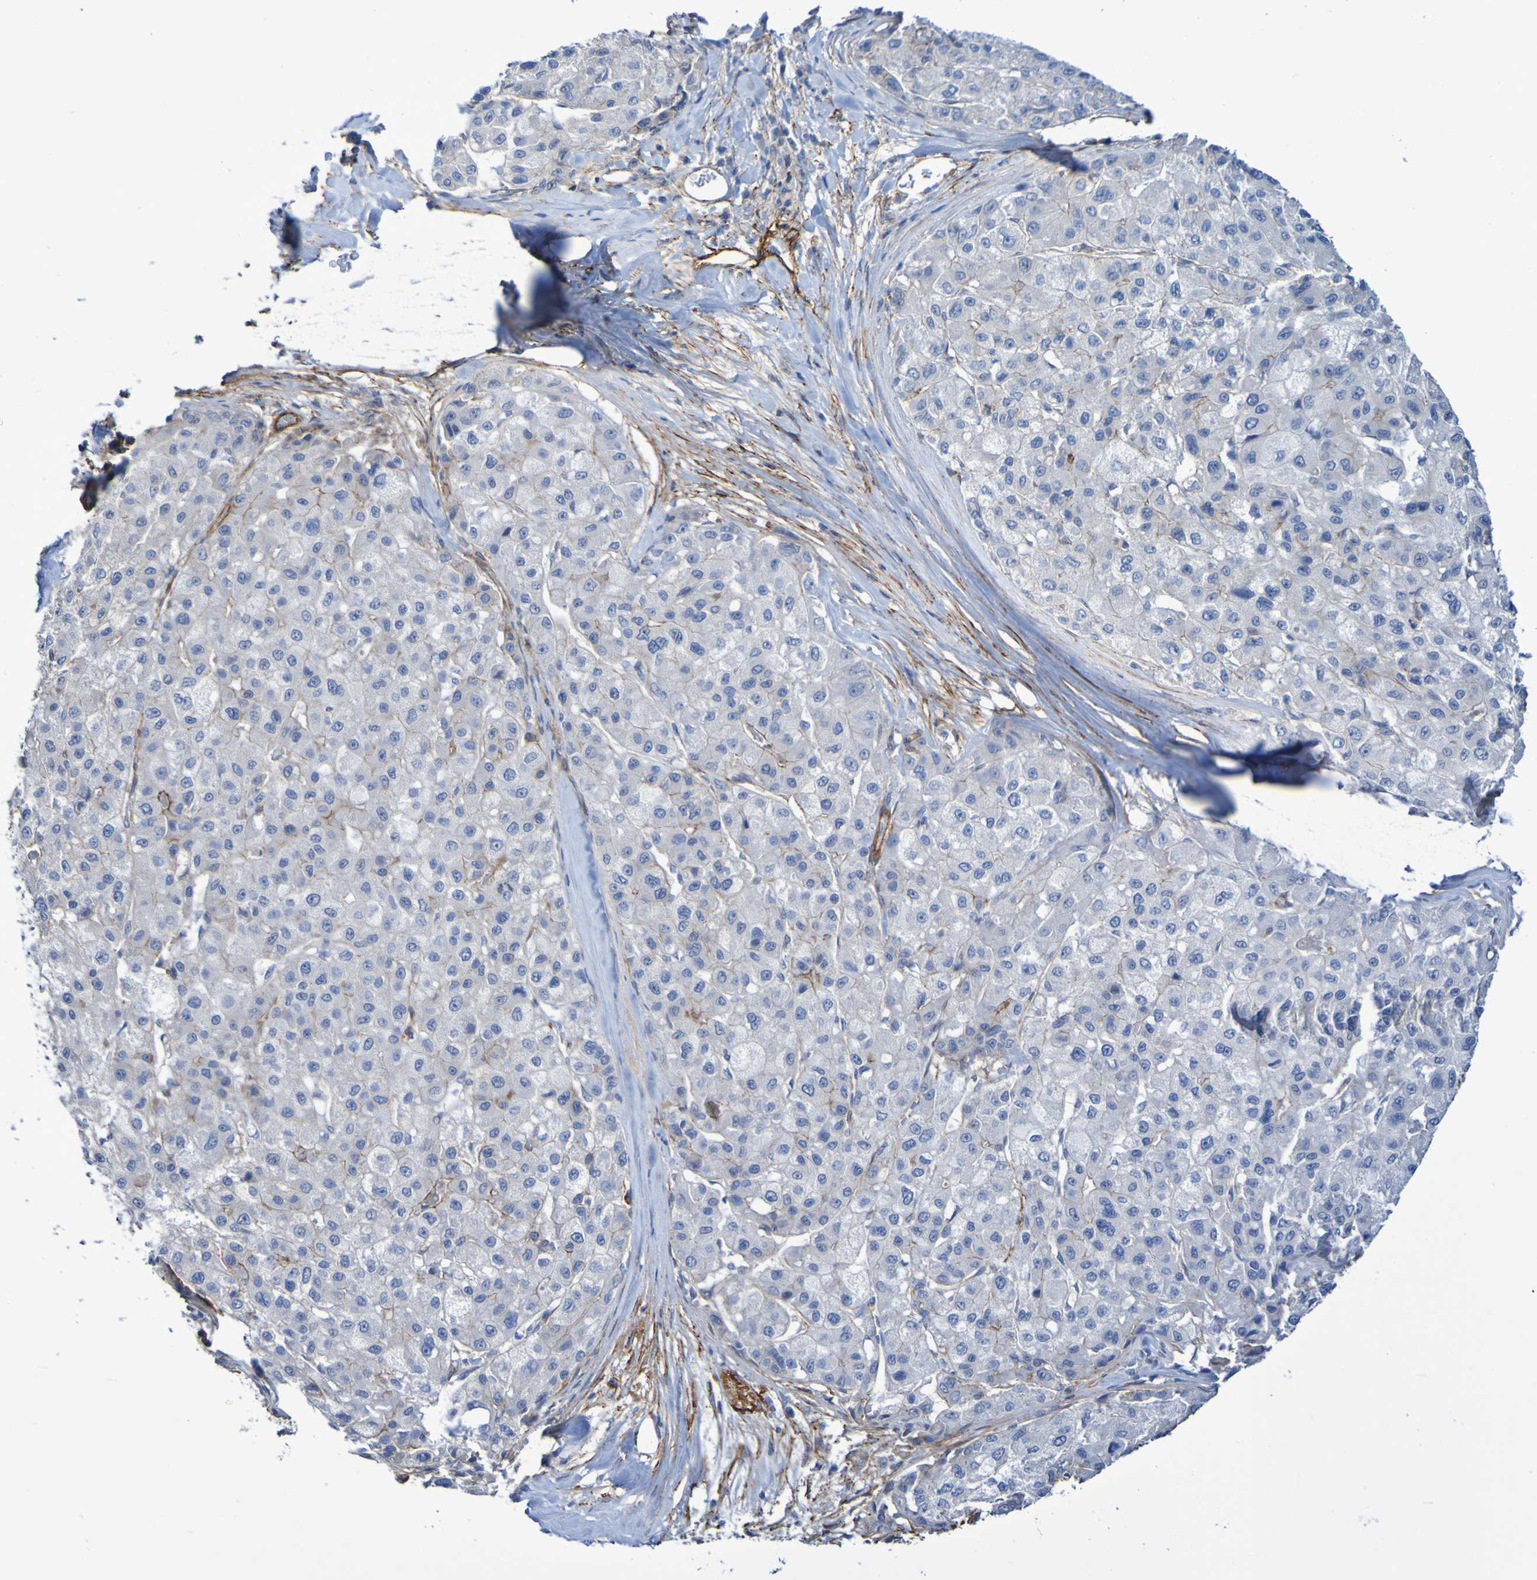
{"staining": {"intensity": "negative", "quantity": "none", "location": "none"}, "tissue": "liver cancer", "cell_type": "Tumor cells", "image_type": "cancer", "snomed": [{"axis": "morphology", "description": "Carcinoma, Hepatocellular, NOS"}, {"axis": "topography", "description": "Liver"}], "caption": "IHC histopathology image of neoplastic tissue: hepatocellular carcinoma (liver) stained with DAB (3,3'-diaminobenzidine) displays no significant protein expression in tumor cells.", "gene": "LPP", "patient": {"sex": "male", "age": 80}}